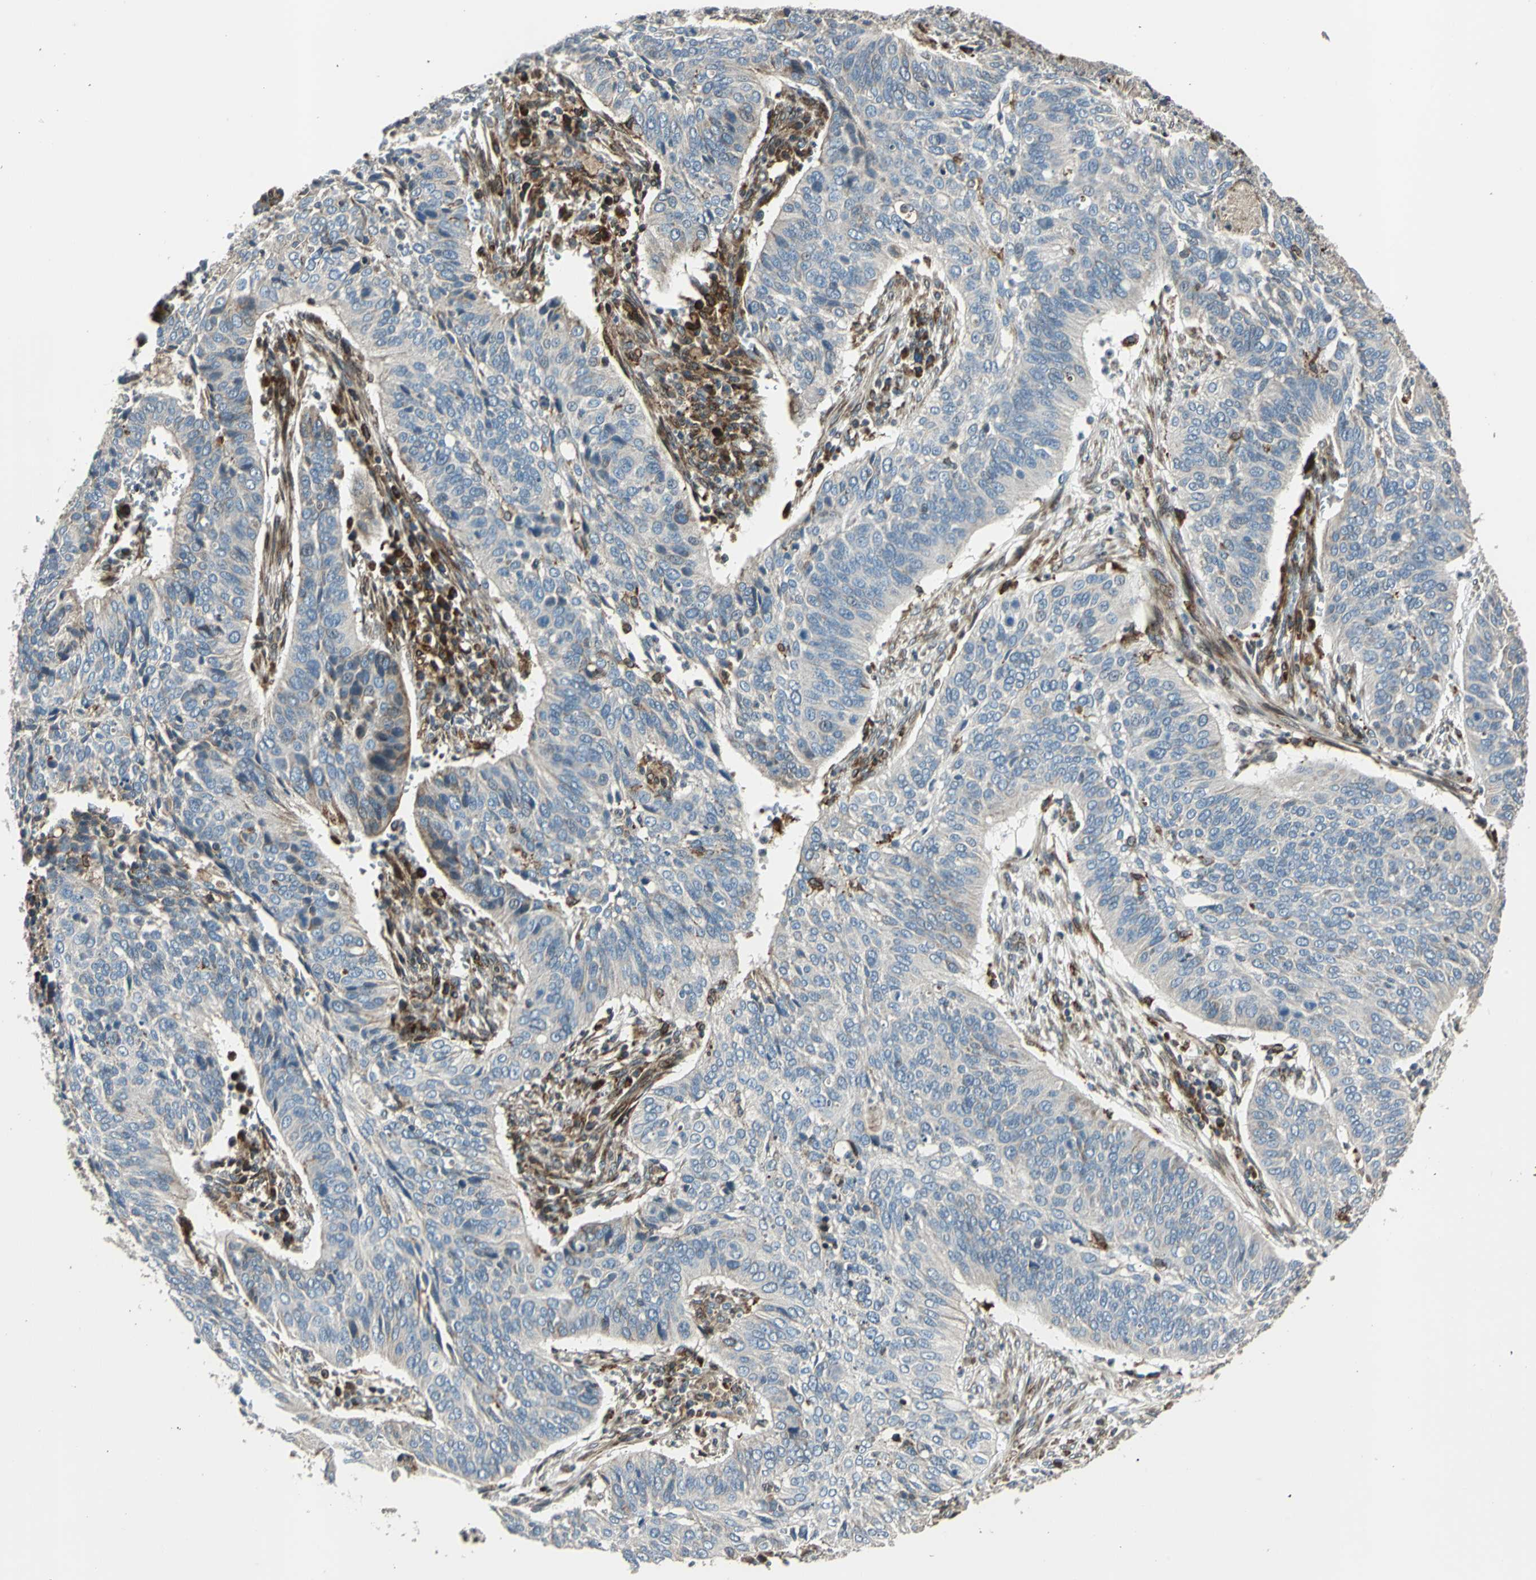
{"staining": {"intensity": "moderate", "quantity": "<25%", "location": "cytoplasmic/membranous"}, "tissue": "cervical cancer", "cell_type": "Tumor cells", "image_type": "cancer", "snomed": [{"axis": "morphology", "description": "Squamous cell carcinoma, NOS"}, {"axis": "topography", "description": "Cervix"}], "caption": "Protein expression analysis of cervical squamous cell carcinoma exhibits moderate cytoplasmic/membranous staining in about <25% of tumor cells.", "gene": "HTATIP2", "patient": {"sex": "female", "age": 39}}